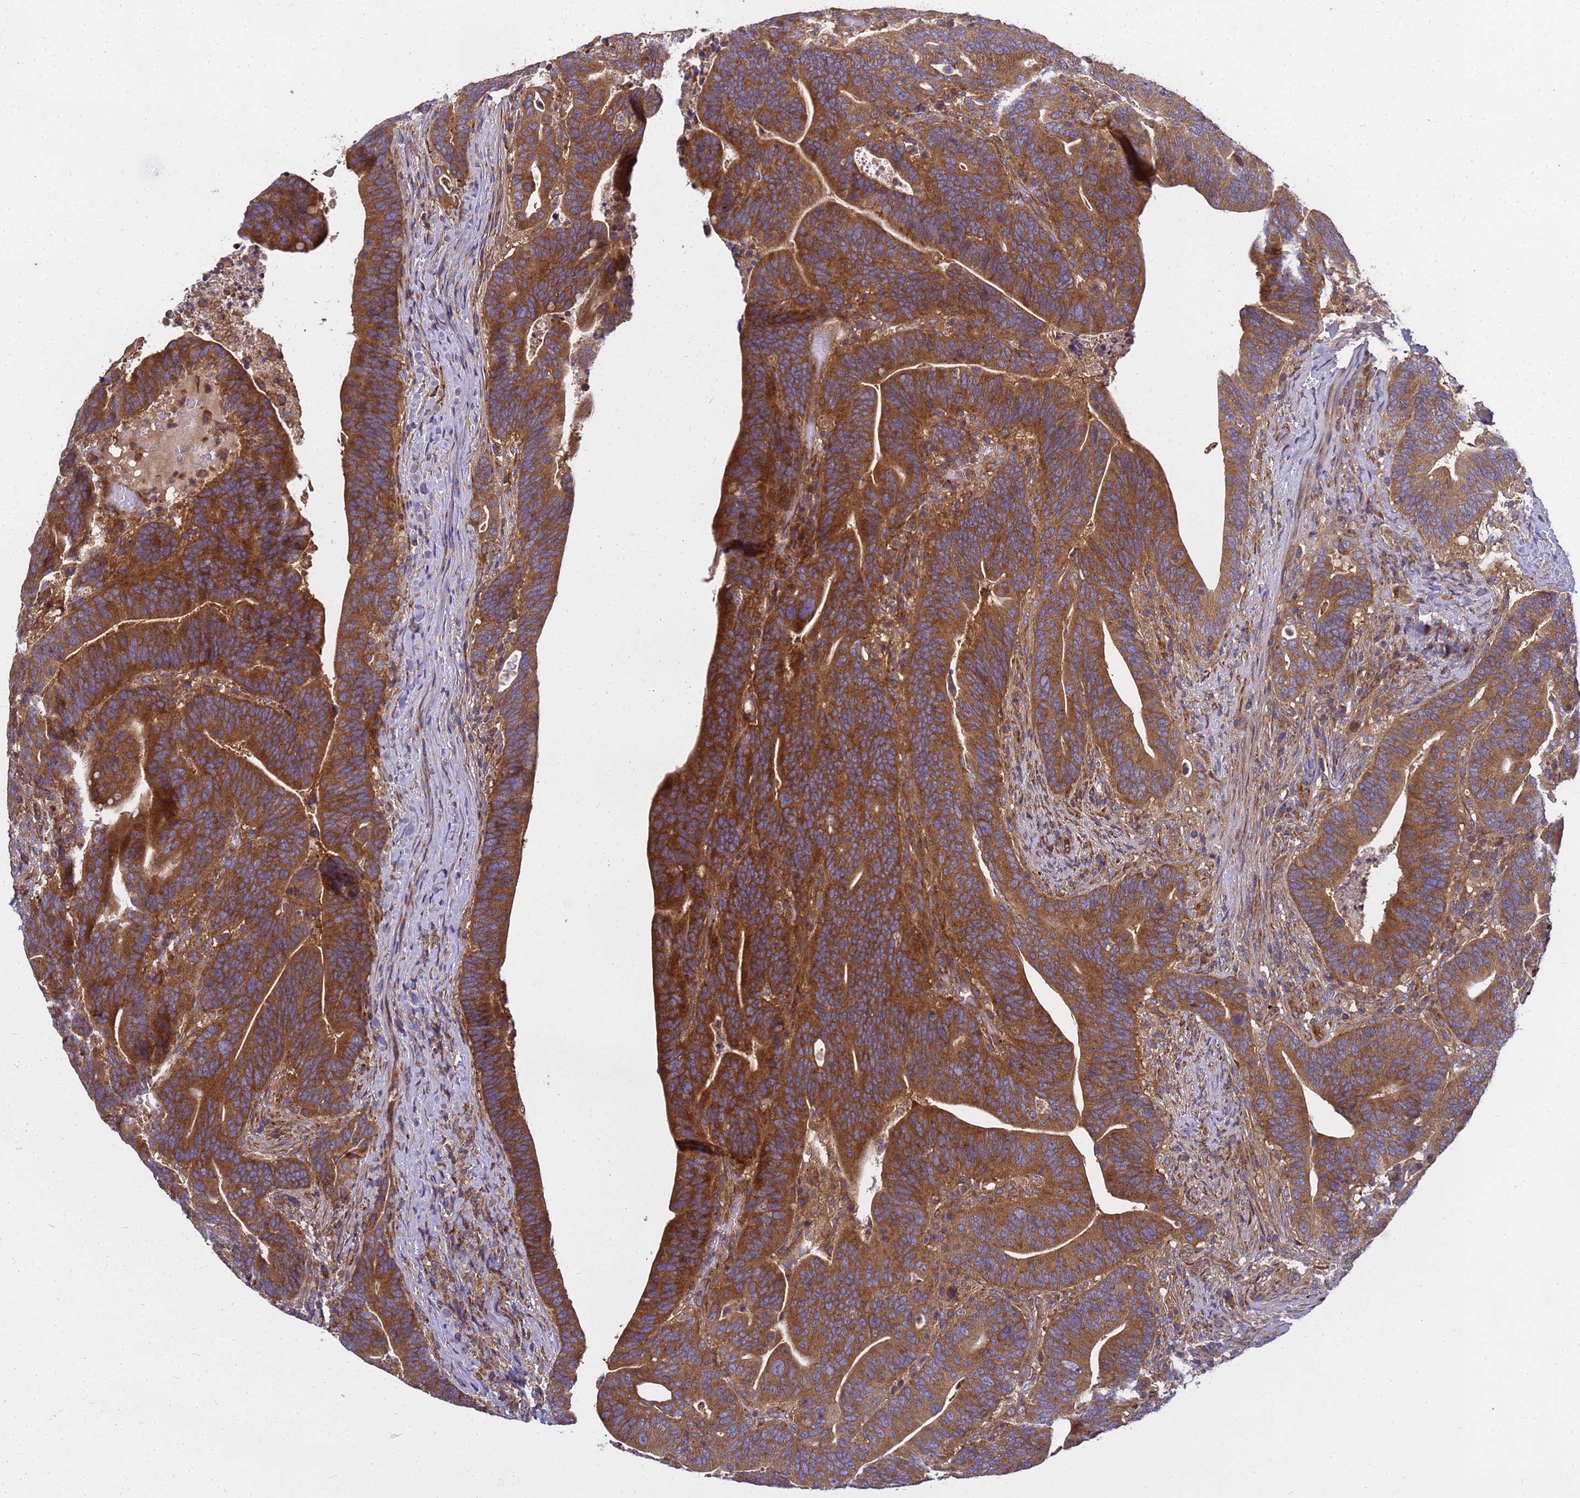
{"staining": {"intensity": "strong", "quantity": ">75%", "location": "cytoplasmic/membranous"}, "tissue": "colorectal cancer", "cell_type": "Tumor cells", "image_type": "cancer", "snomed": [{"axis": "morphology", "description": "Adenocarcinoma, NOS"}, {"axis": "topography", "description": "Colon"}], "caption": "This image reveals adenocarcinoma (colorectal) stained with IHC to label a protein in brown. The cytoplasmic/membranous of tumor cells show strong positivity for the protein. Nuclei are counter-stained blue.", "gene": "BECN1", "patient": {"sex": "female", "age": 66}}